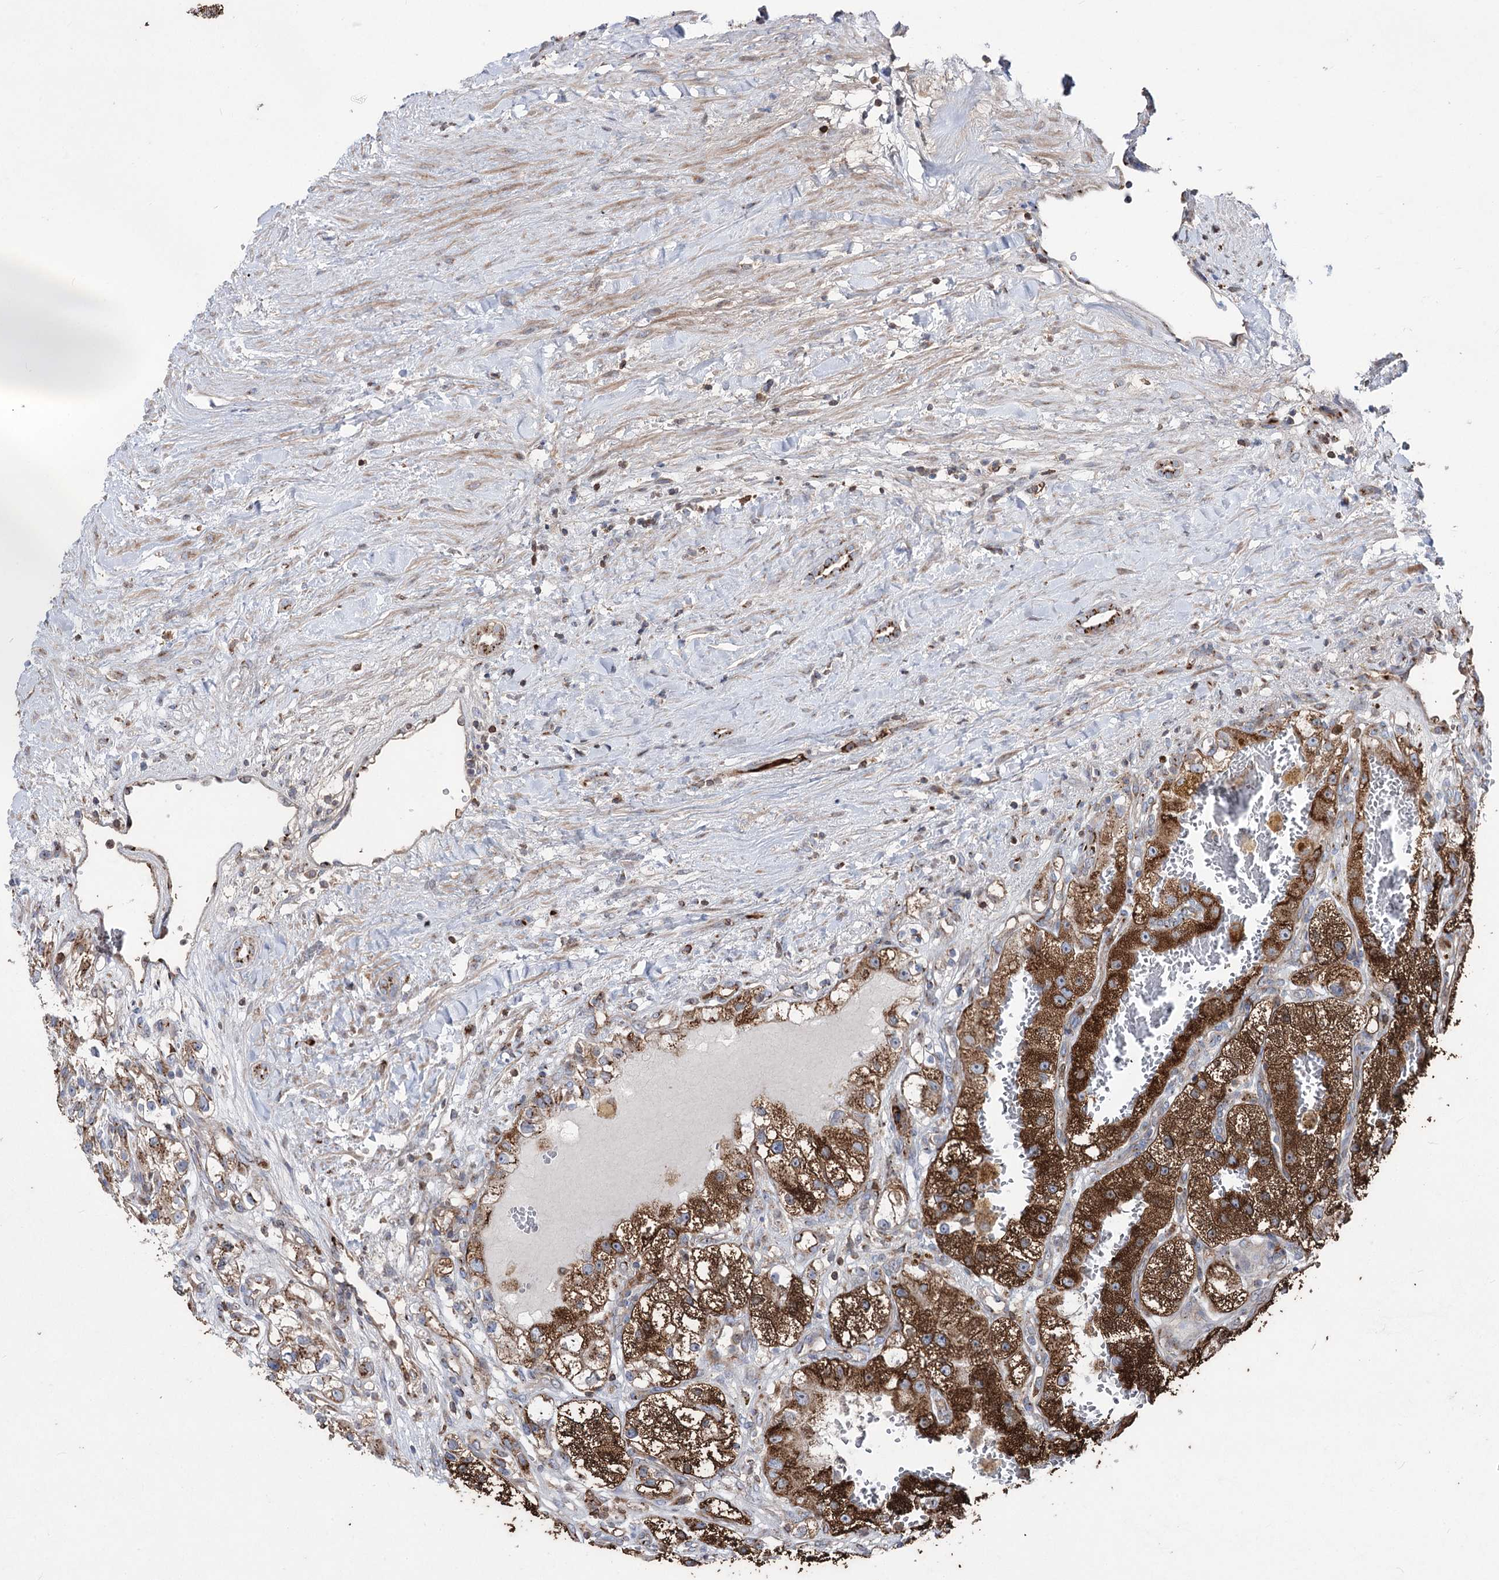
{"staining": {"intensity": "strong", "quantity": ">75%", "location": "cytoplasmic/membranous"}, "tissue": "renal cancer", "cell_type": "Tumor cells", "image_type": "cancer", "snomed": [{"axis": "morphology", "description": "Adenocarcinoma, NOS"}, {"axis": "topography", "description": "Kidney"}], "caption": "Renal cancer (adenocarcinoma) was stained to show a protein in brown. There is high levels of strong cytoplasmic/membranous positivity in approximately >75% of tumor cells.", "gene": "ARHGAP20", "patient": {"sex": "female", "age": 57}}